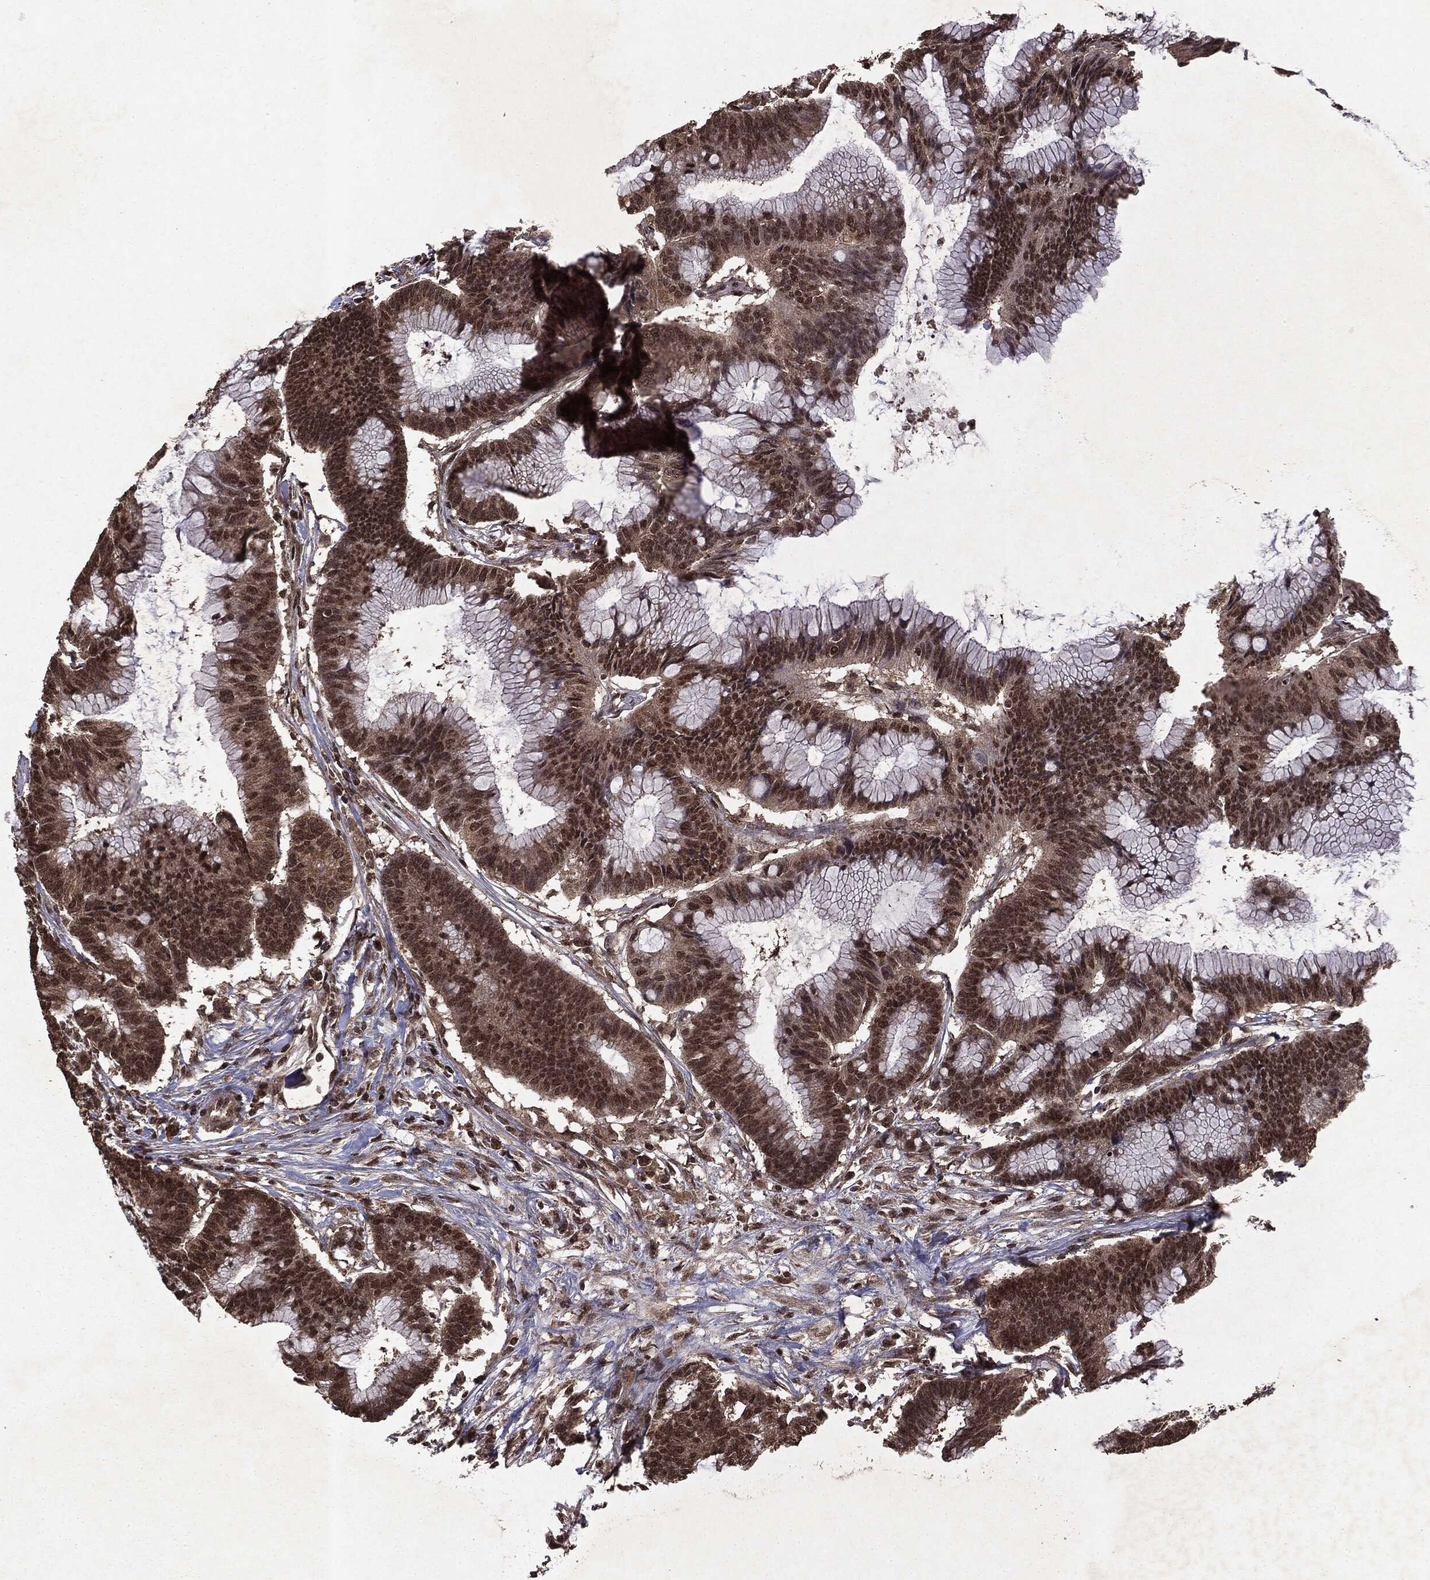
{"staining": {"intensity": "moderate", "quantity": ">75%", "location": "cytoplasmic/membranous,nuclear"}, "tissue": "colorectal cancer", "cell_type": "Tumor cells", "image_type": "cancer", "snomed": [{"axis": "morphology", "description": "Adenocarcinoma, NOS"}, {"axis": "topography", "description": "Colon"}], "caption": "The immunohistochemical stain shows moderate cytoplasmic/membranous and nuclear positivity in tumor cells of colorectal adenocarcinoma tissue.", "gene": "PEBP1", "patient": {"sex": "female", "age": 78}}